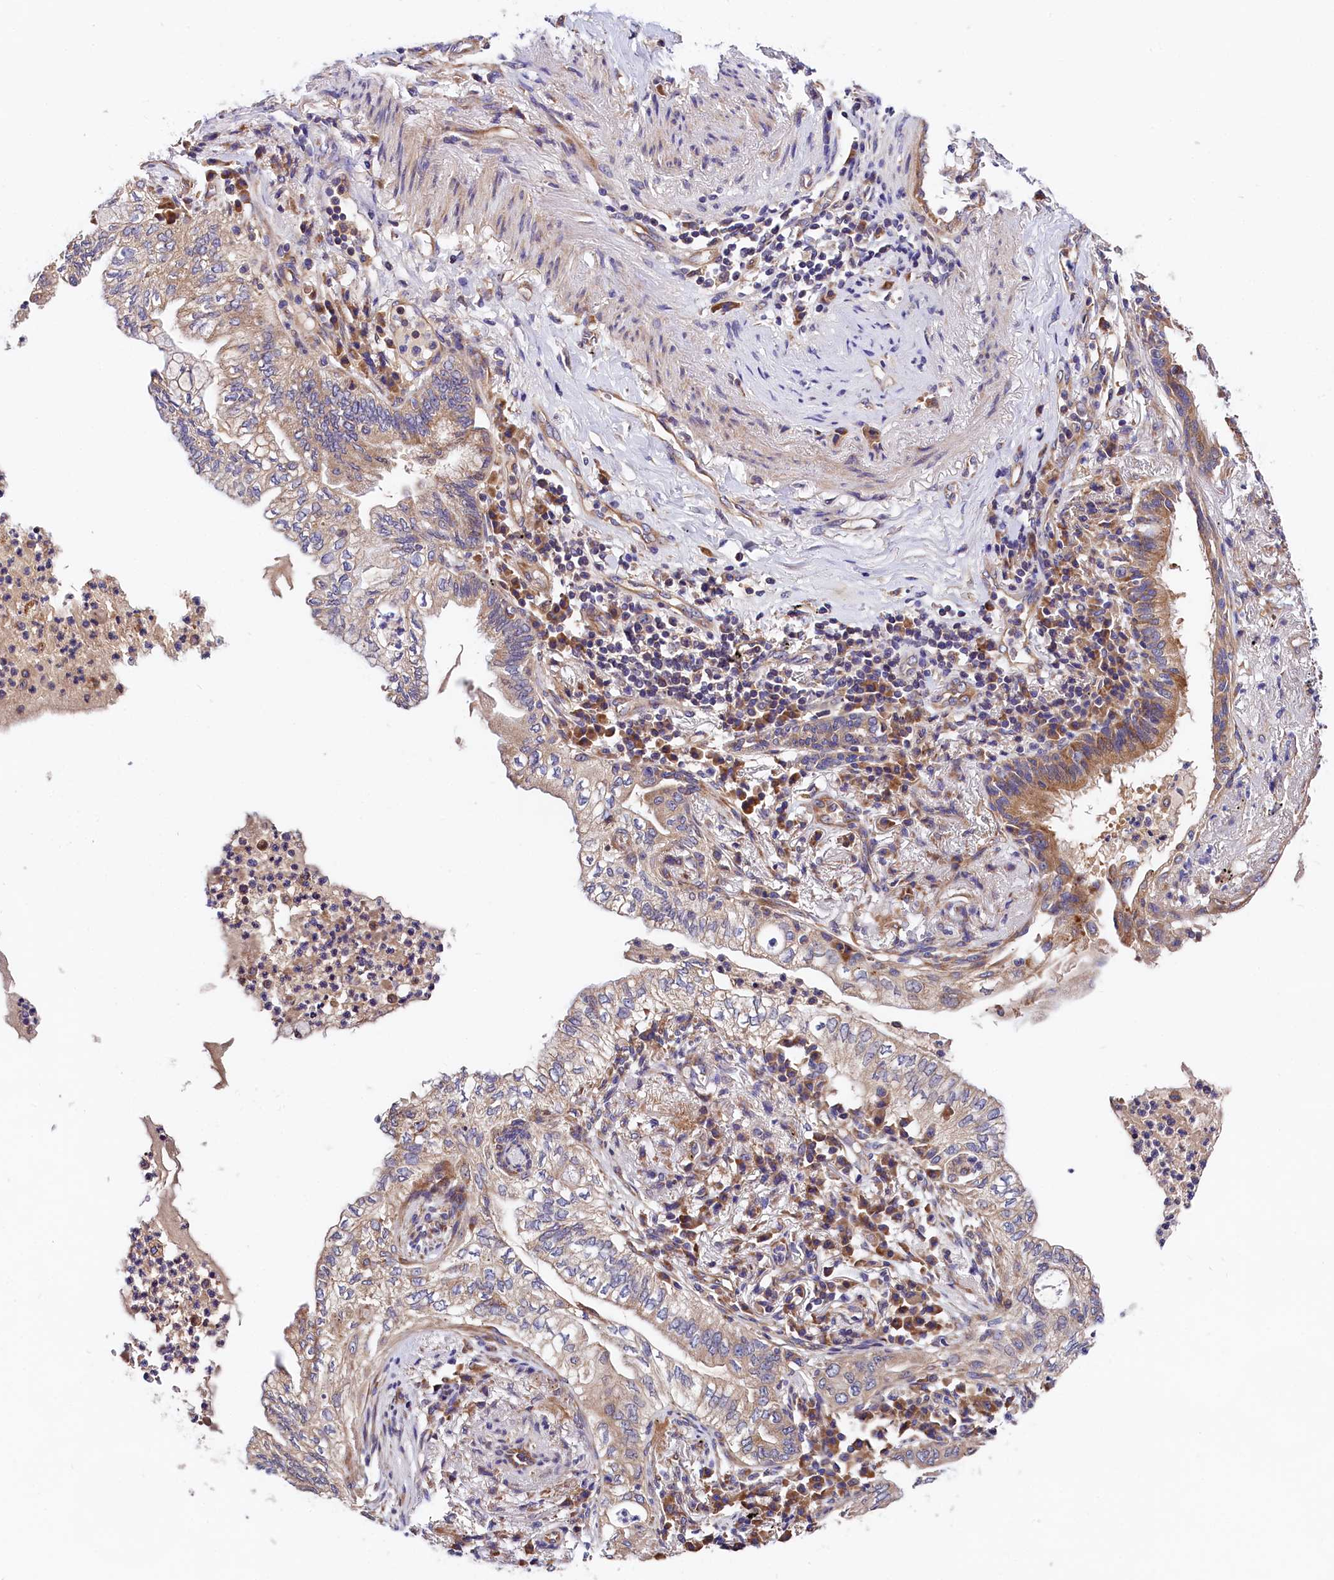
{"staining": {"intensity": "moderate", "quantity": "<25%", "location": "cytoplasmic/membranous"}, "tissue": "lung cancer", "cell_type": "Tumor cells", "image_type": "cancer", "snomed": [{"axis": "morphology", "description": "Normal tissue, NOS"}, {"axis": "morphology", "description": "Adenocarcinoma, NOS"}, {"axis": "topography", "description": "Bronchus"}, {"axis": "topography", "description": "Lung"}], "caption": "Immunohistochemistry staining of lung cancer, which exhibits low levels of moderate cytoplasmic/membranous positivity in approximately <25% of tumor cells indicating moderate cytoplasmic/membranous protein expression. The staining was performed using DAB (3,3'-diaminobenzidine) (brown) for protein detection and nuclei were counterstained in hematoxylin (blue).", "gene": "SPG11", "patient": {"sex": "female", "age": 70}}